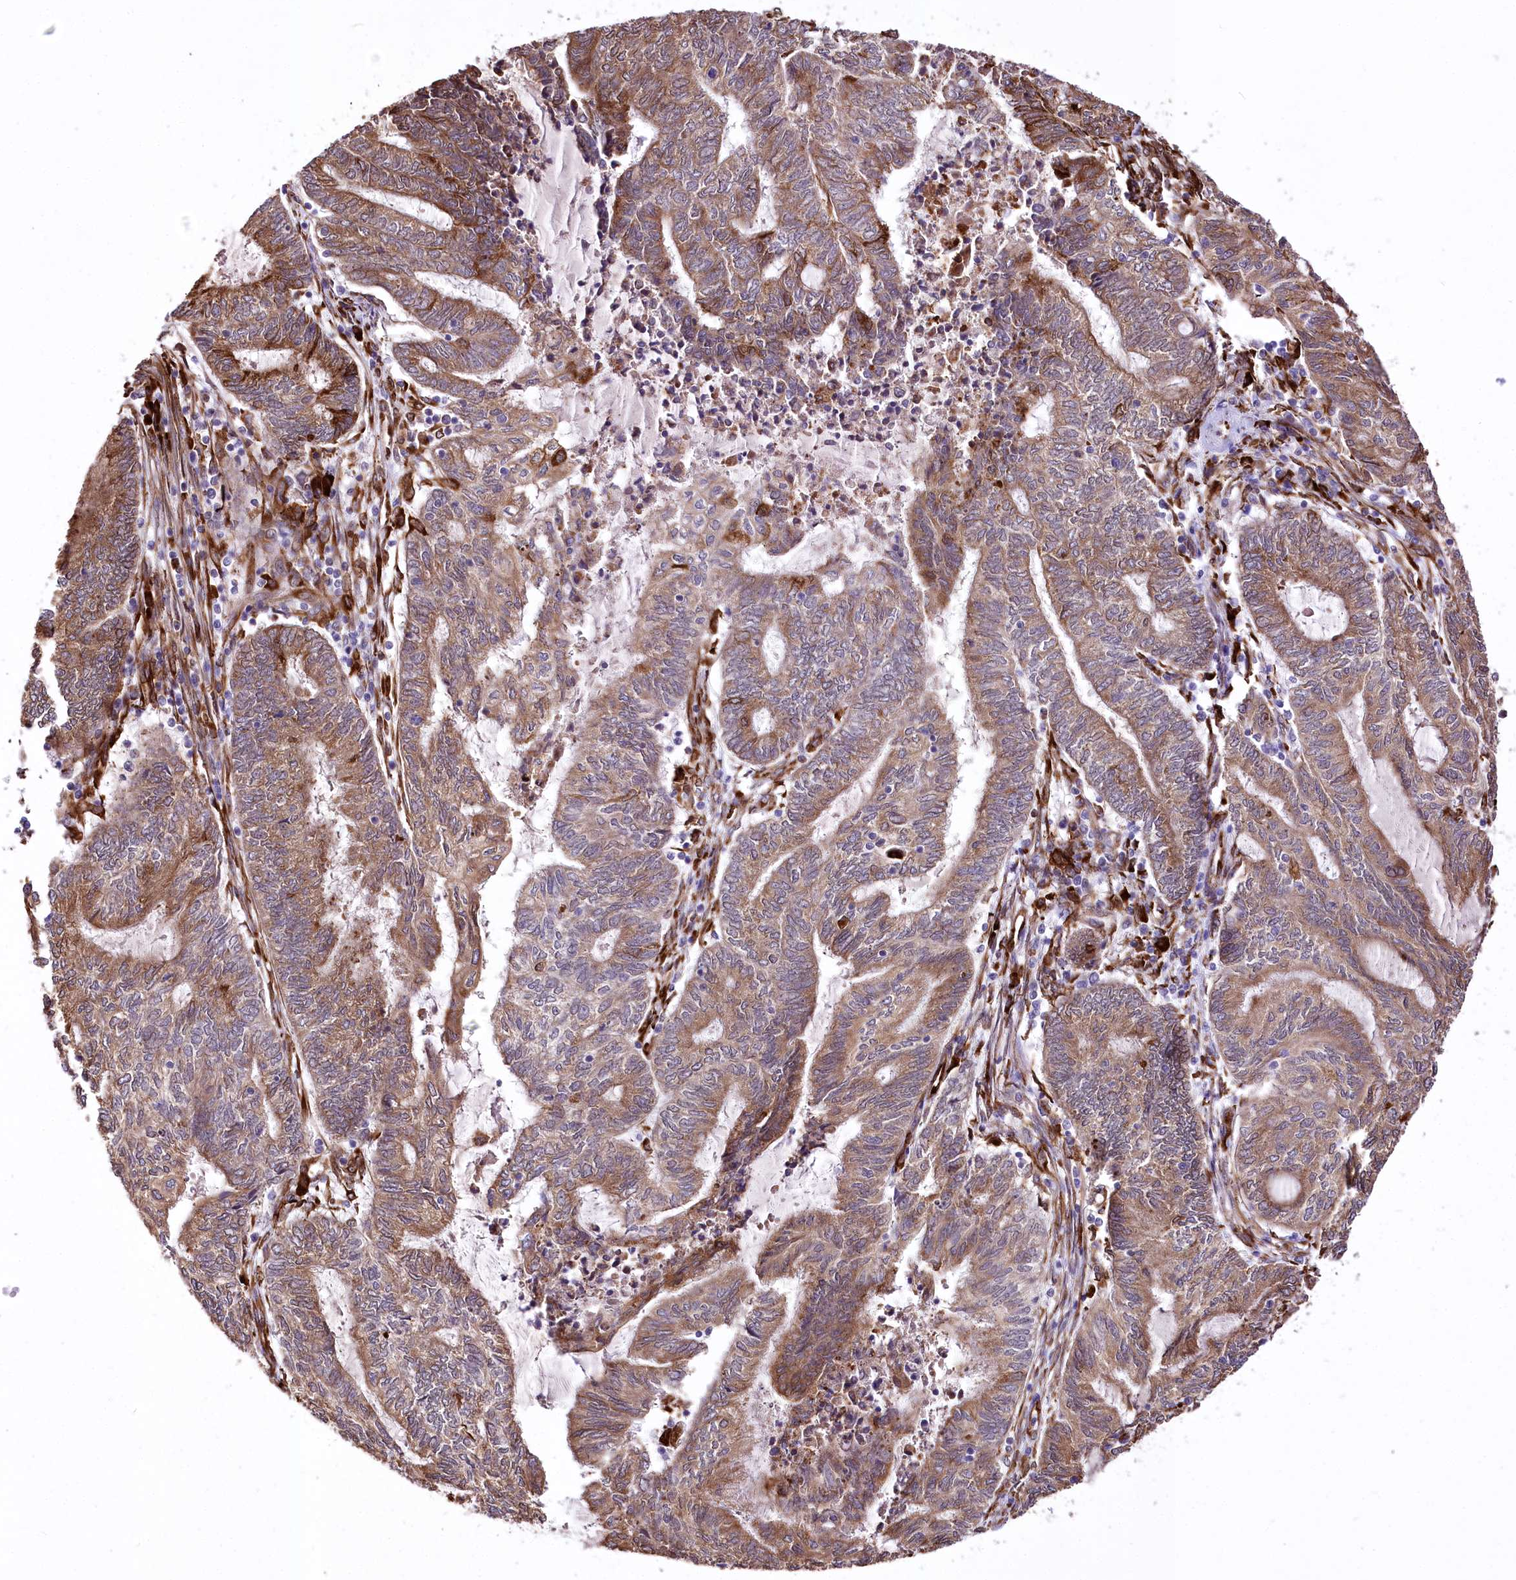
{"staining": {"intensity": "moderate", "quantity": ">75%", "location": "cytoplasmic/membranous"}, "tissue": "endometrial cancer", "cell_type": "Tumor cells", "image_type": "cancer", "snomed": [{"axis": "morphology", "description": "Adenocarcinoma, NOS"}, {"axis": "topography", "description": "Uterus"}, {"axis": "topography", "description": "Endometrium"}], "caption": "An immunohistochemistry (IHC) image of tumor tissue is shown. Protein staining in brown labels moderate cytoplasmic/membranous positivity in endometrial cancer (adenocarcinoma) within tumor cells.", "gene": "WWC1", "patient": {"sex": "female", "age": 70}}